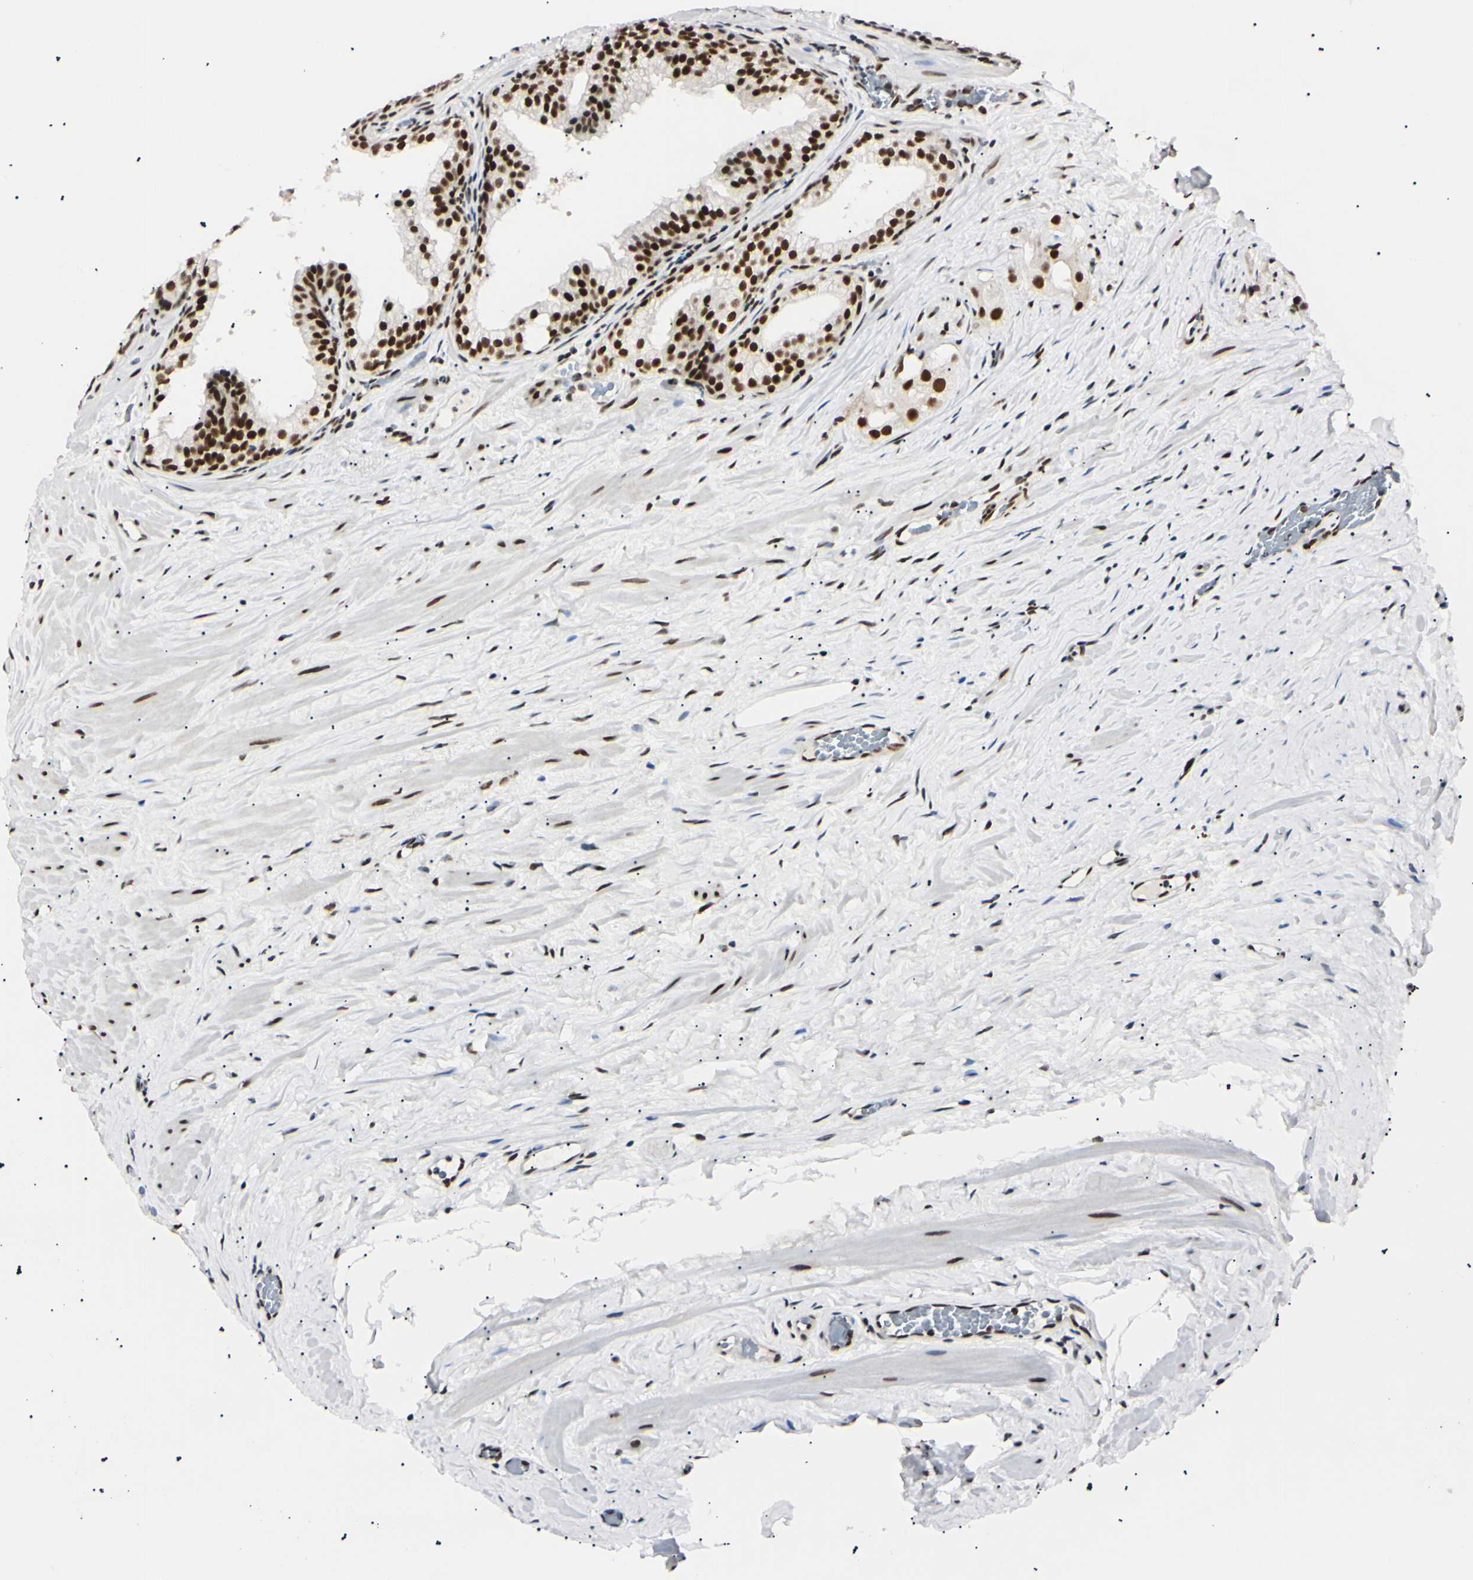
{"staining": {"intensity": "strong", "quantity": ">75%", "location": "nuclear"}, "tissue": "prostate cancer", "cell_type": "Tumor cells", "image_type": "cancer", "snomed": [{"axis": "morphology", "description": "Adenocarcinoma, Low grade"}, {"axis": "topography", "description": "Prostate"}], "caption": "Immunohistochemistry (IHC) (DAB (3,3'-diaminobenzidine)) staining of prostate cancer (adenocarcinoma (low-grade)) demonstrates strong nuclear protein staining in about >75% of tumor cells. (DAB IHC, brown staining for protein, blue staining for nuclei).", "gene": "ZNF134", "patient": {"sex": "male", "age": 59}}